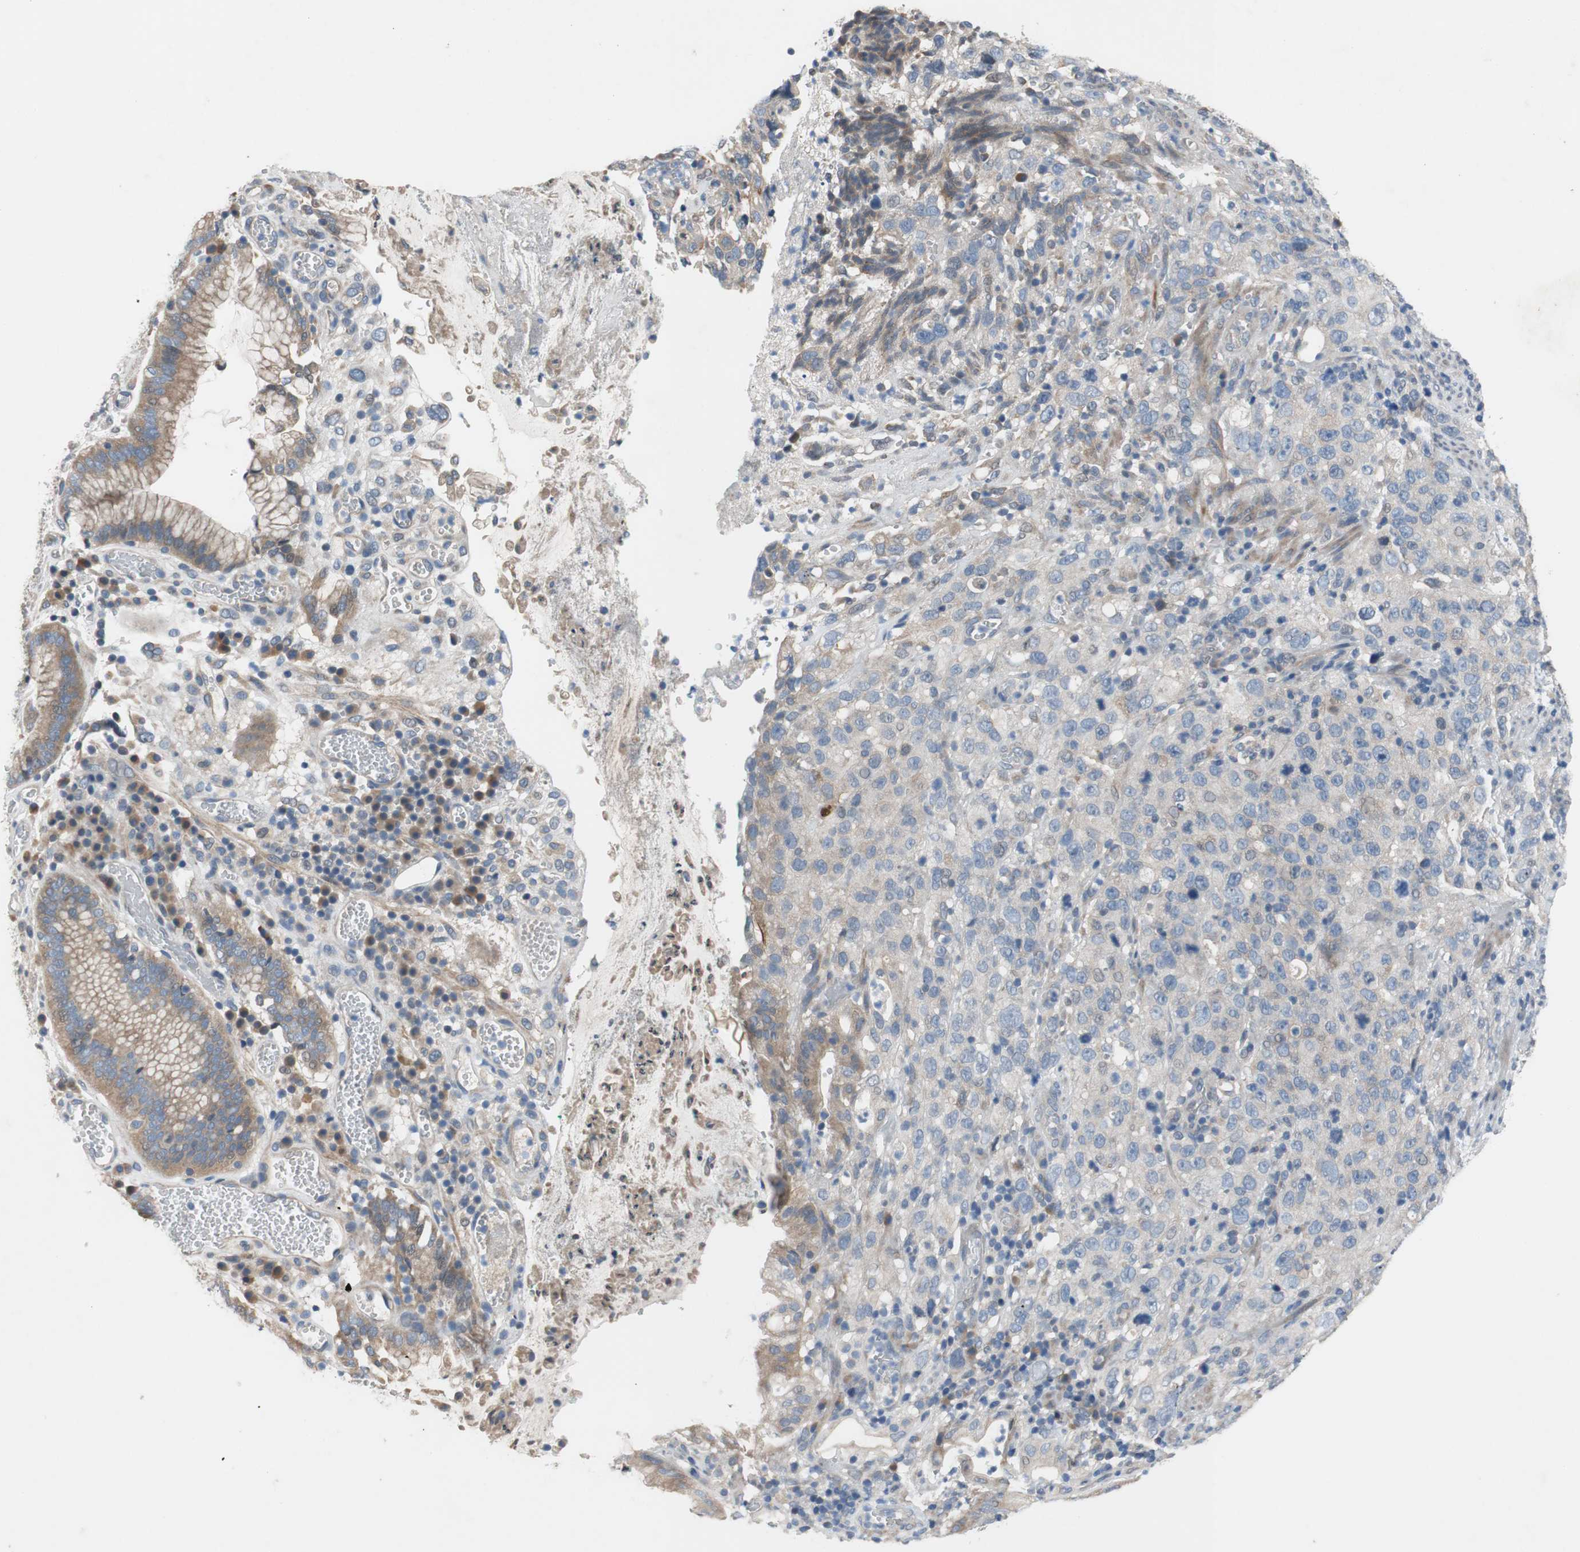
{"staining": {"intensity": "weak", "quantity": ">75%", "location": "cytoplasmic/membranous"}, "tissue": "stomach cancer", "cell_type": "Tumor cells", "image_type": "cancer", "snomed": [{"axis": "morphology", "description": "Normal tissue, NOS"}, {"axis": "morphology", "description": "Adenocarcinoma, NOS"}, {"axis": "topography", "description": "Stomach"}], "caption": "IHC of human stomach cancer (adenocarcinoma) reveals low levels of weak cytoplasmic/membranous staining in approximately >75% of tumor cells.", "gene": "TACR3", "patient": {"sex": "male", "age": 48}}